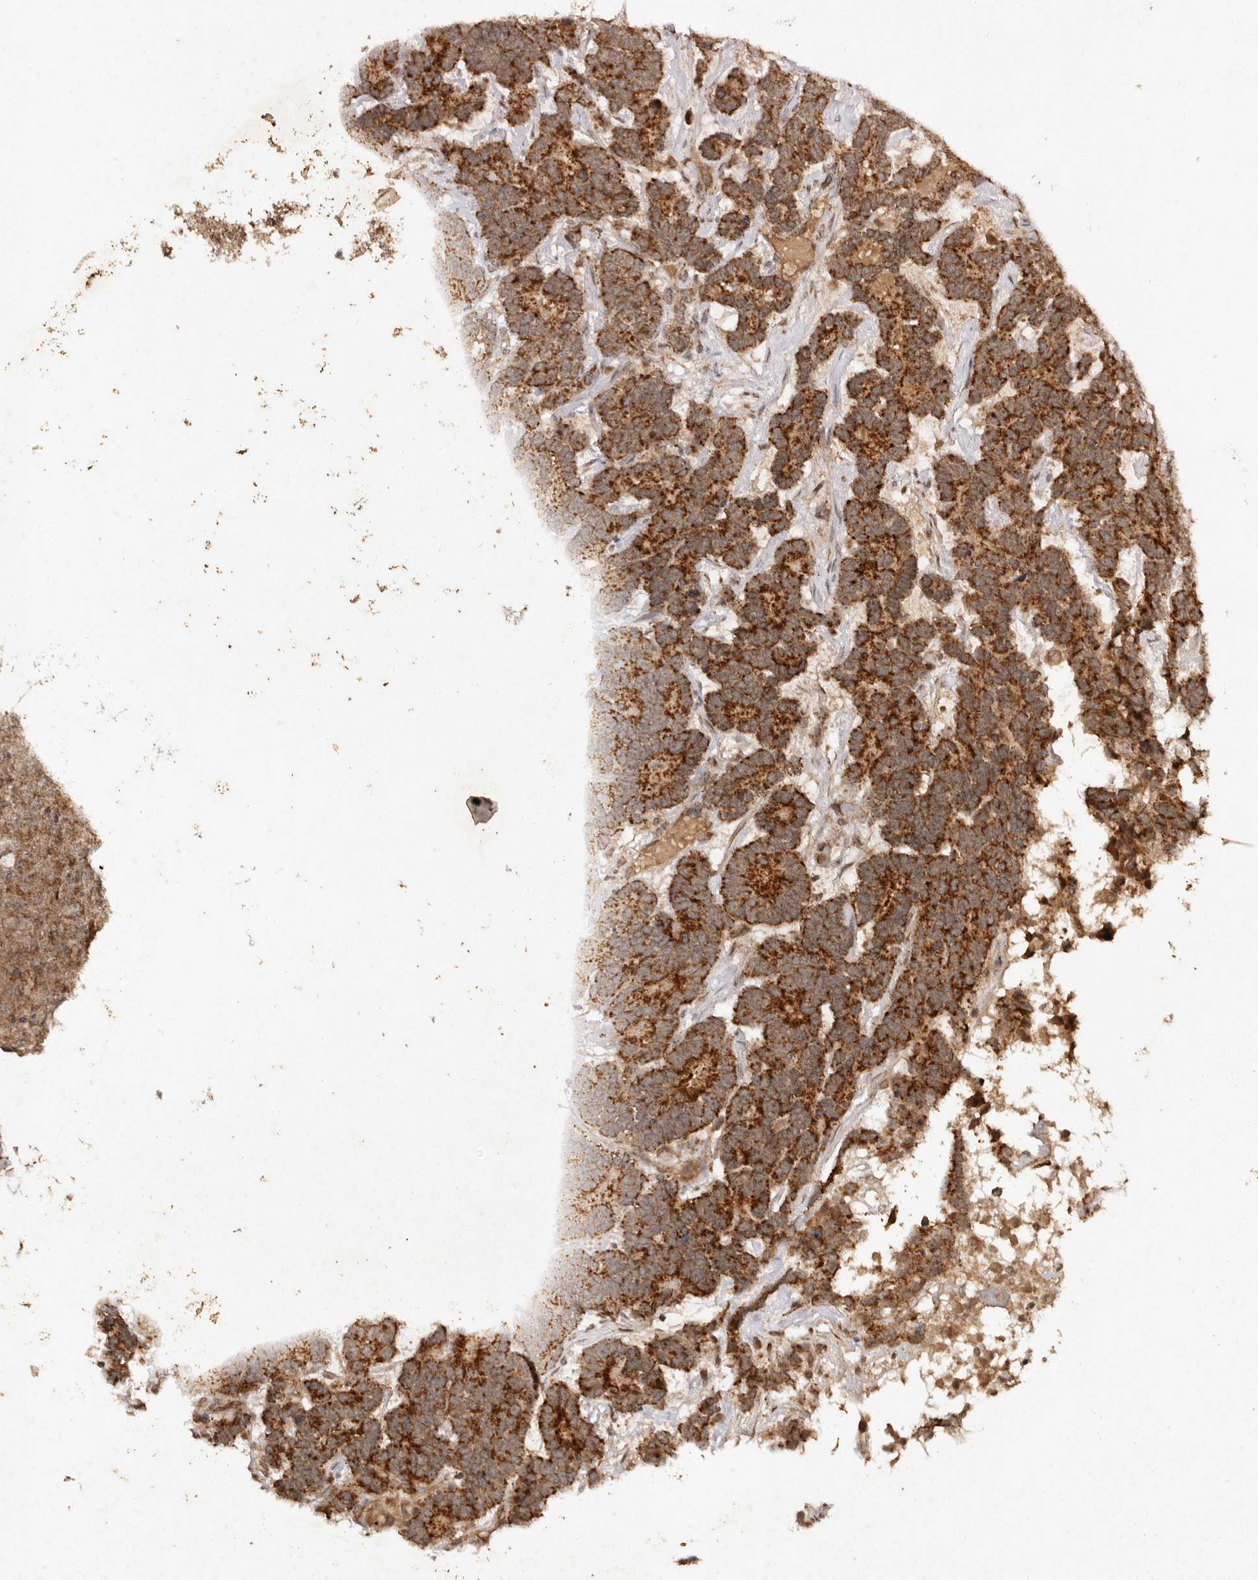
{"staining": {"intensity": "strong", "quantity": ">75%", "location": "cytoplasmic/membranous"}, "tissue": "testis cancer", "cell_type": "Tumor cells", "image_type": "cancer", "snomed": [{"axis": "morphology", "description": "Carcinoma, Embryonal, NOS"}, {"axis": "topography", "description": "Testis"}], "caption": "Human testis cancer (embryonal carcinoma) stained with a protein marker demonstrates strong staining in tumor cells.", "gene": "TARS2", "patient": {"sex": "male", "age": 26}}